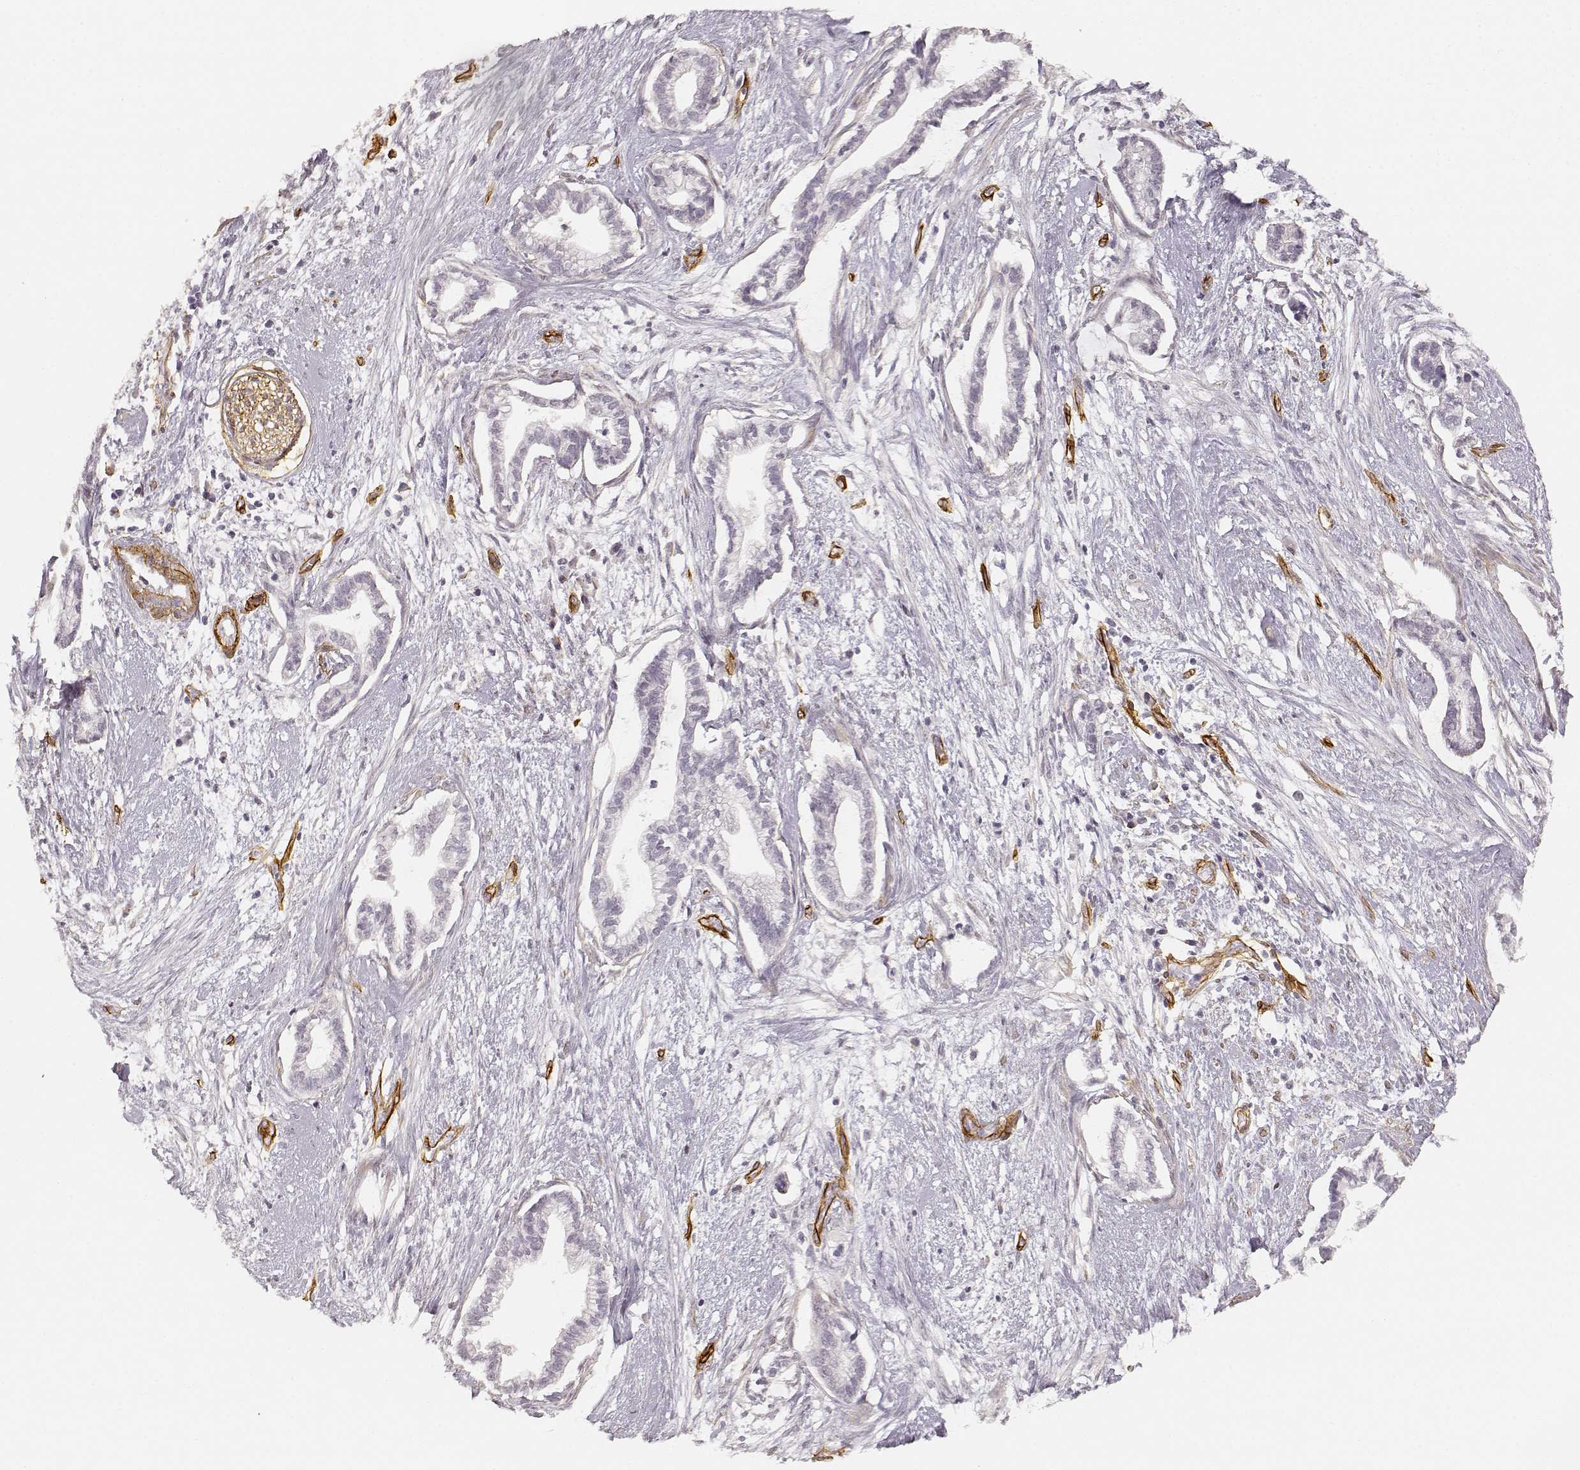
{"staining": {"intensity": "negative", "quantity": "none", "location": "none"}, "tissue": "cervical cancer", "cell_type": "Tumor cells", "image_type": "cancer", "snomed": [{"axis": "morphology", "description": "Adenocarcinoma, NOS"}, {"axis": "topography", "description": "Cervix"}], "caption": "DAB (3,3'-diaminobenzidine) immunohistochemical staining of adenocarcinoma (cervical) exhibits no significant positivity in tumor cells.", "gene": "LAMA4", "patient": {"sex": "female", "age": 62}}